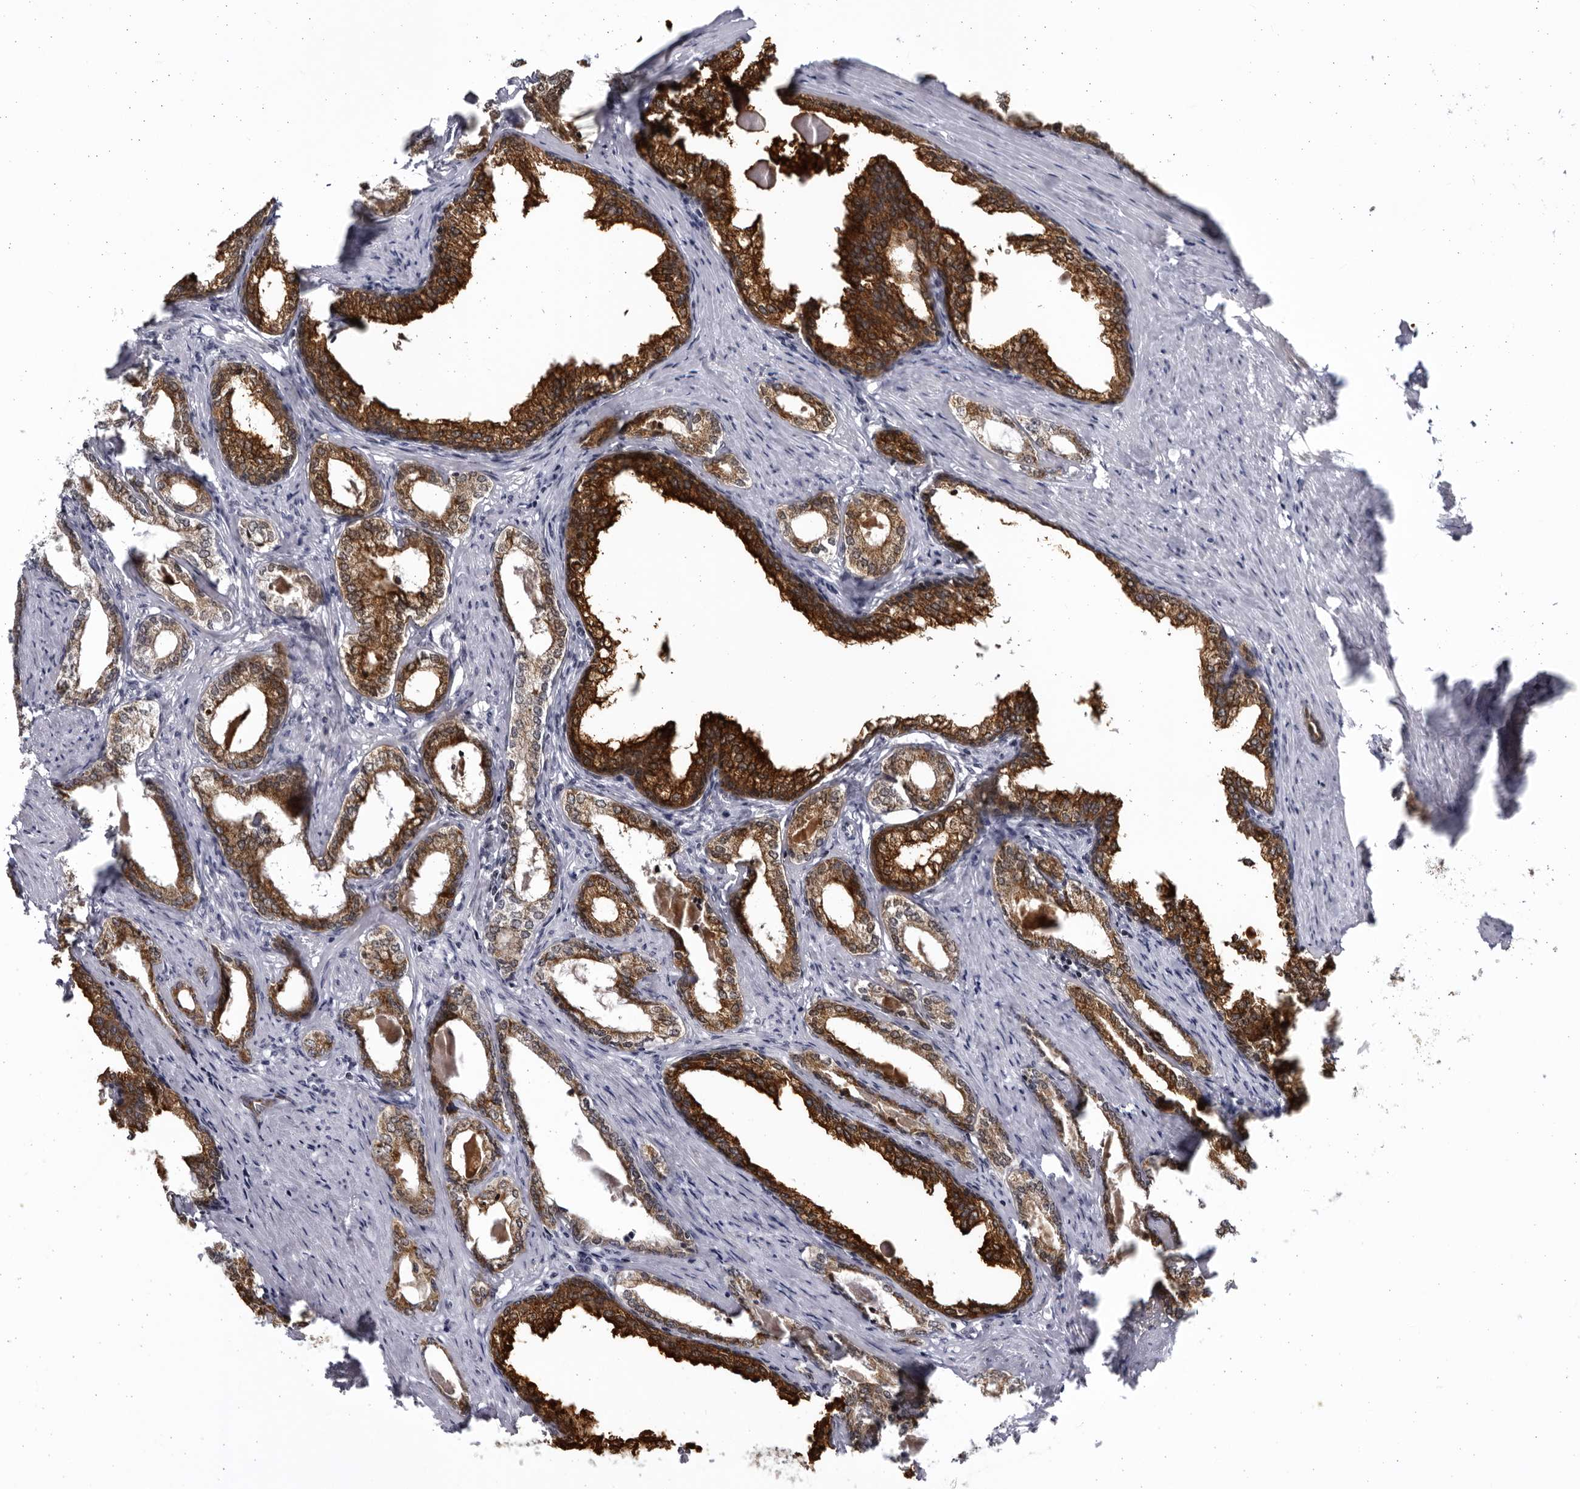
{"staining": {"intensity": "moderate", "quantity": ">75%", "location": "cytoplasmic/membranous"}, "tissue": "prostate cancer", "cell_type": "Tumor cells", "image_type": "cancer", "snomed": [{"axis": "morphology", "description": "Adenocarcinoma, High grade"}, {"axis": "topography", "description": "Prostate"}], "caption": "The image displays a brown stain indicating the presence of a protein in the cytoplasmic/membranous of tumor cells in prostate adenocarcinoma (high-grade).", "gene": "SLC25A22", "patient": {"sex": "male", "age": 58}}